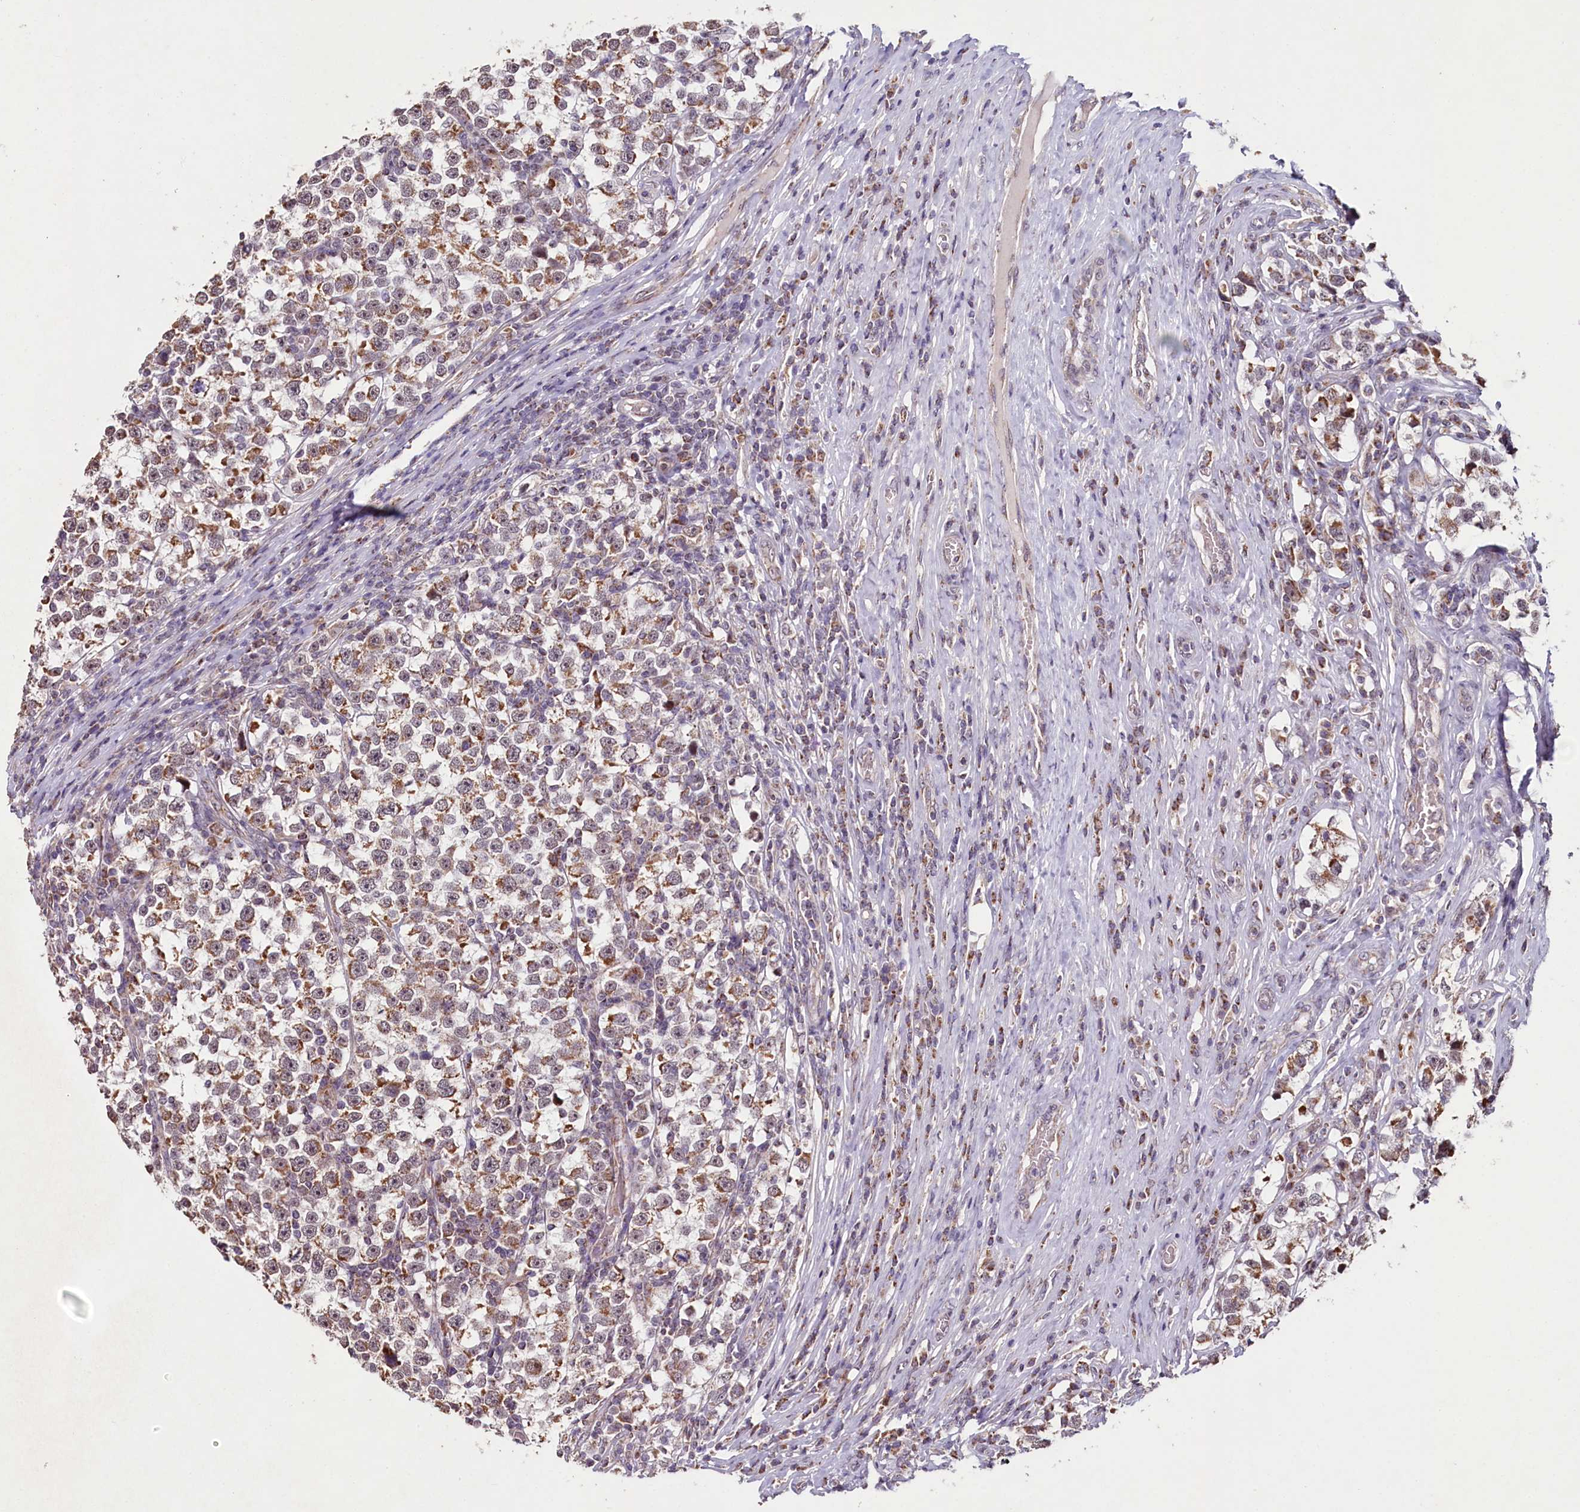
{"staining": {"intensity": "moderate", "quantity": ">75%", "location": "cytoplasmic/membranous"}, "tissue": "testis cancer", "cell_type": "Tumor cells", "image_type": "cancer", "snomed": [{"axis": "morphology", "description": "Normal tissue, NOS"}, {"axis": "morphology", "description": "Seminoma, NOS"}, {"axis": "topography", "description": "Testis"}], "caption": "IHC (DAB (3,3'-diaminobenzidine)) staining of testis cancer reveals moderate cytoplasmic/membranous protein expression in about >75% of tumor cells. Immunohistochemistry (ihc) stains the protein of interest in brown and the nuclei are stained blue.", "gene": "PDE6D", "patient": {"sex": "male", "age": 43}}